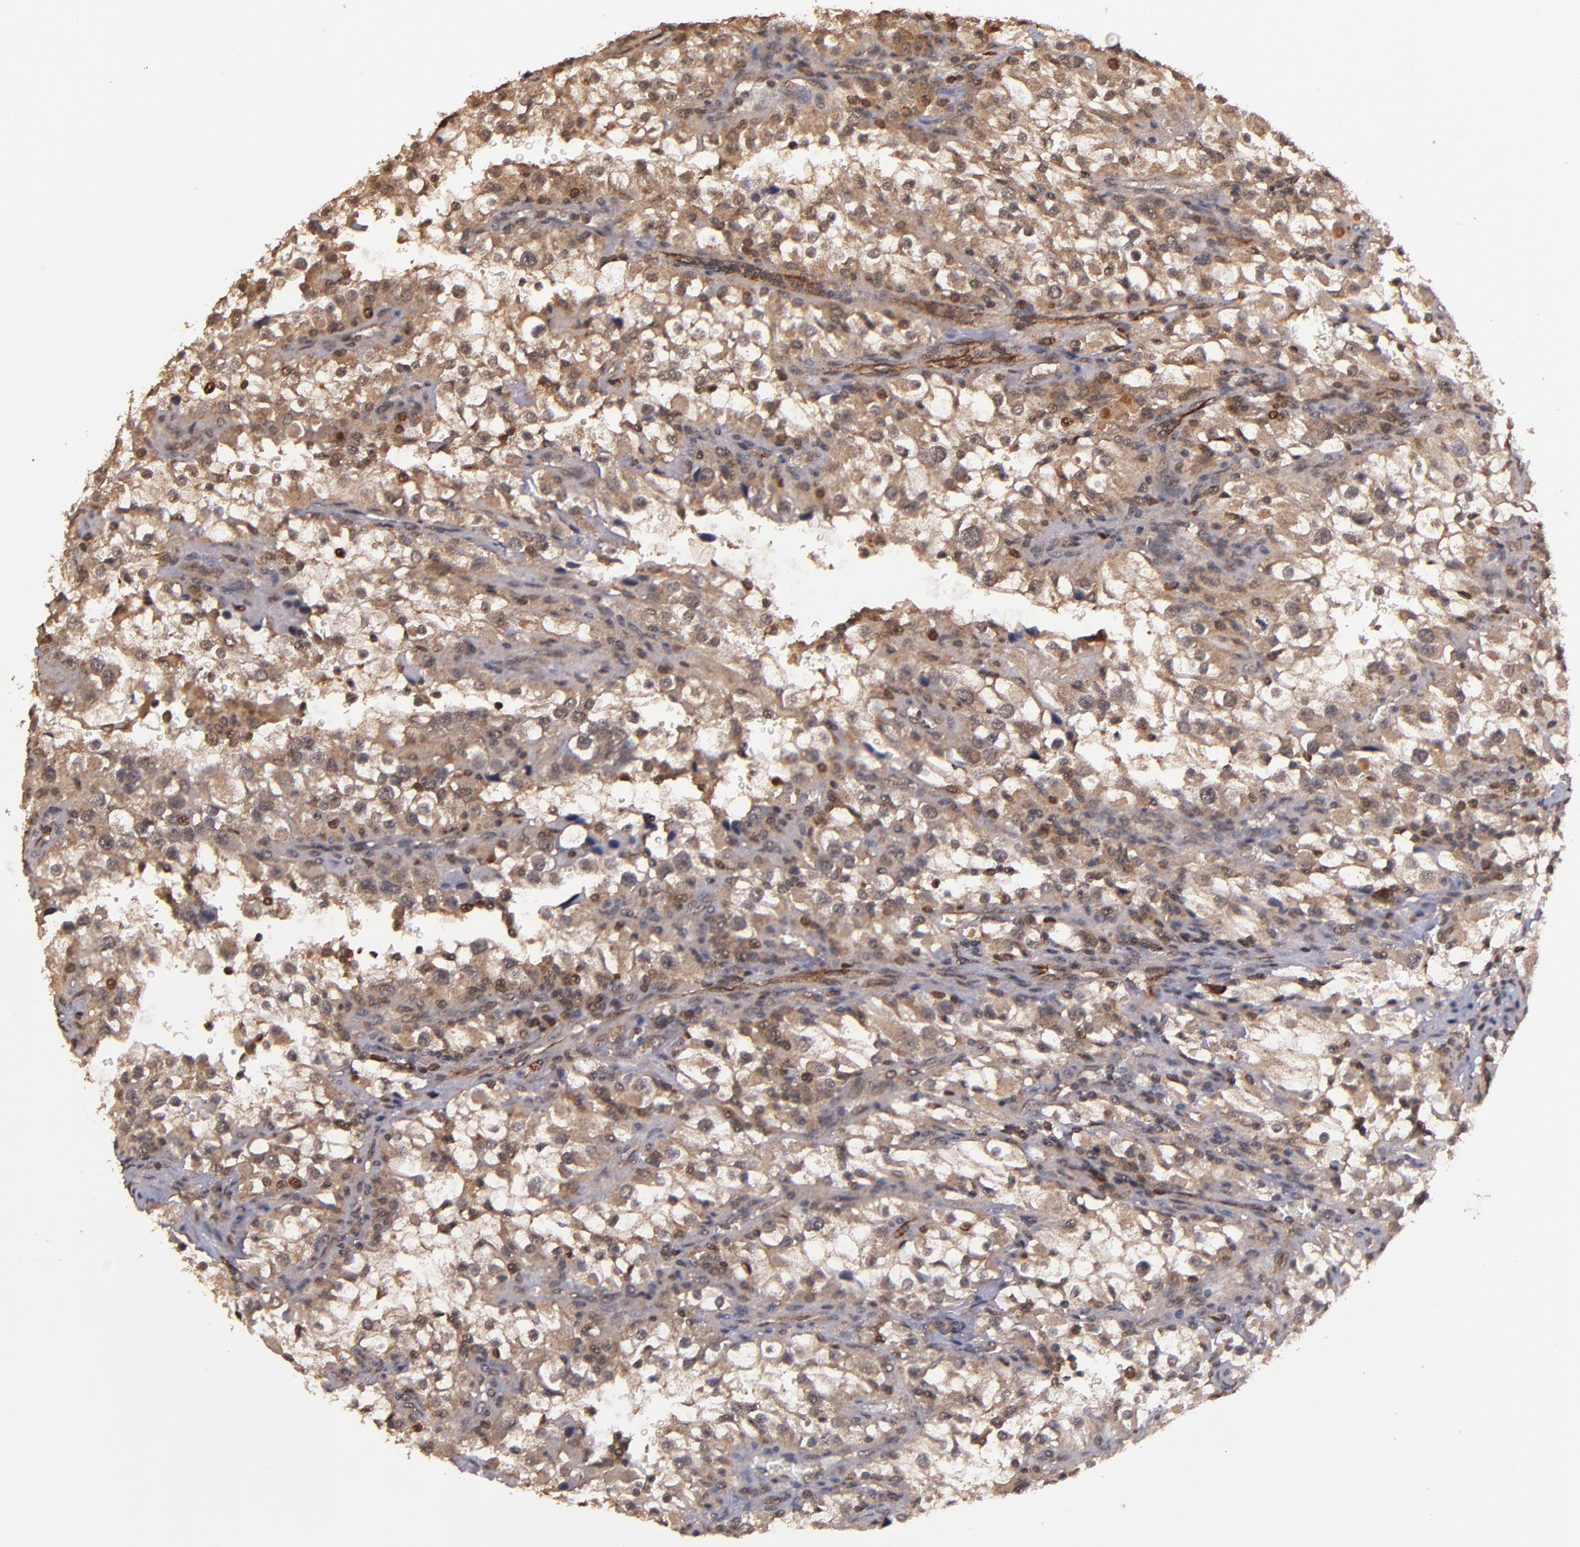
{"staining": {"intensity": "moderate", "quantity": ">75%", "location": "cytoplasmic/membranous"}, "tissue": "renal cancer", "cell_type": "Tumor cells", "image_type": "cancer", "snomed": [{"axis": "morphology", "description": "Adenocarcinoma, NOS"}, {"axis": "topography", "description": "Kidney"}], "caption": "Moderate cytoplasmic/membranous staining for a protein is identified in about >75% of tumor cells of renal cancer using immunohistochemistry (IHC).", "gene": "RIOK3", "patient": {"sex": "female", "age": 52}}